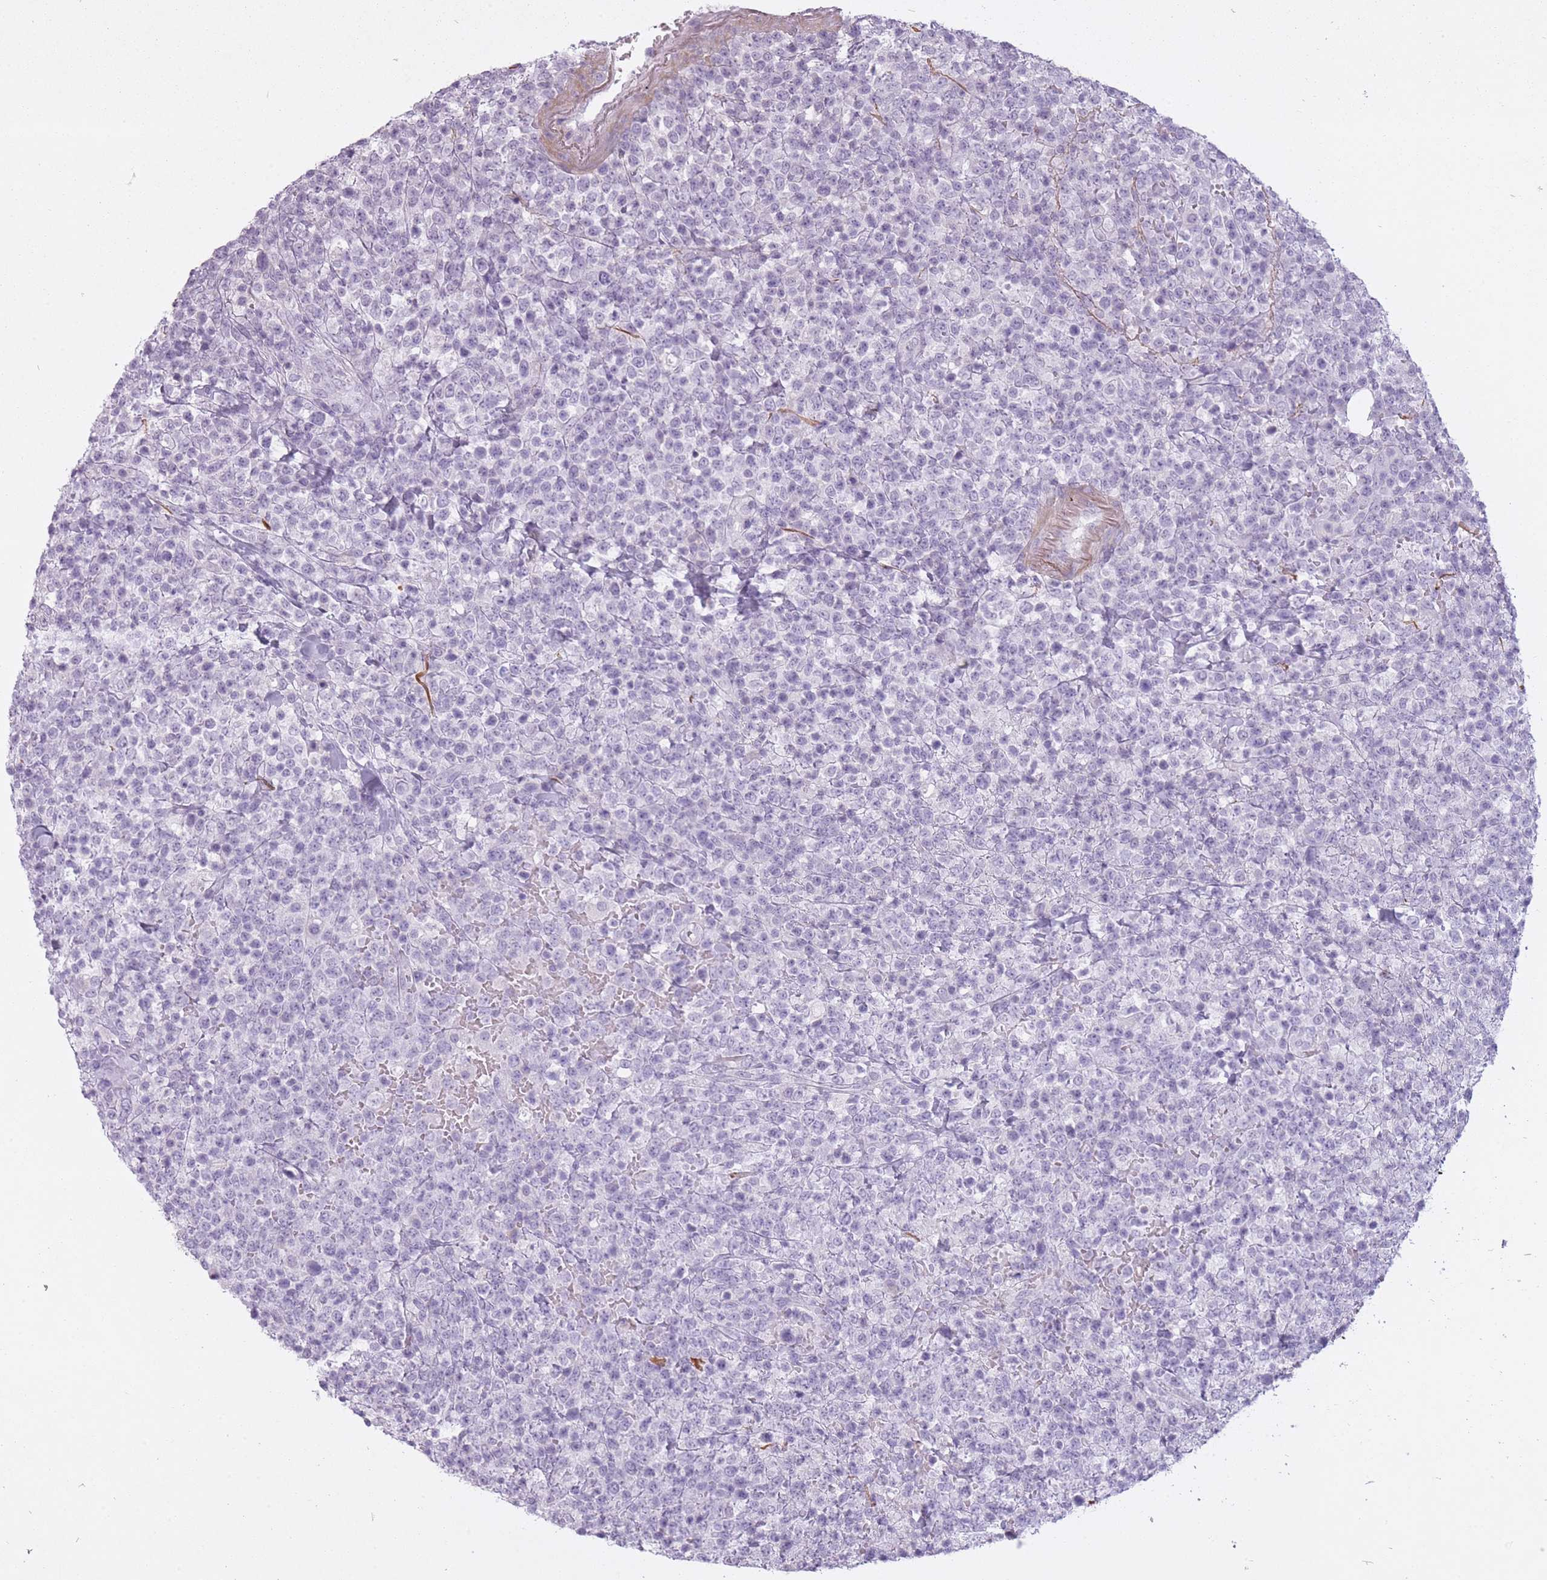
{"staining": {"intensity": "negative", "quantity": "none", "location": "none"}, "tissue": "lymphoma", "cell_type": "Tumor cells", "image_type": "cancer", "snomed": [{"axis": "morphology", "description": "Malignant lymphoma, non-Hodgkin's type, High grade"}, {"axis": "topography", "description": "Colon"}], "caption": "An image of human malignant lymphoma, non-Hodgkin's type (high-grade) is negative for staining in tumor cells. Brightfield microscopy of immunohistochemistry (IHC) stained with DAB (brown) and hematoxylin (blue), captured at high magnification.", "gene": "RFX4", "patient": {"sex": "female", "age": 53}}